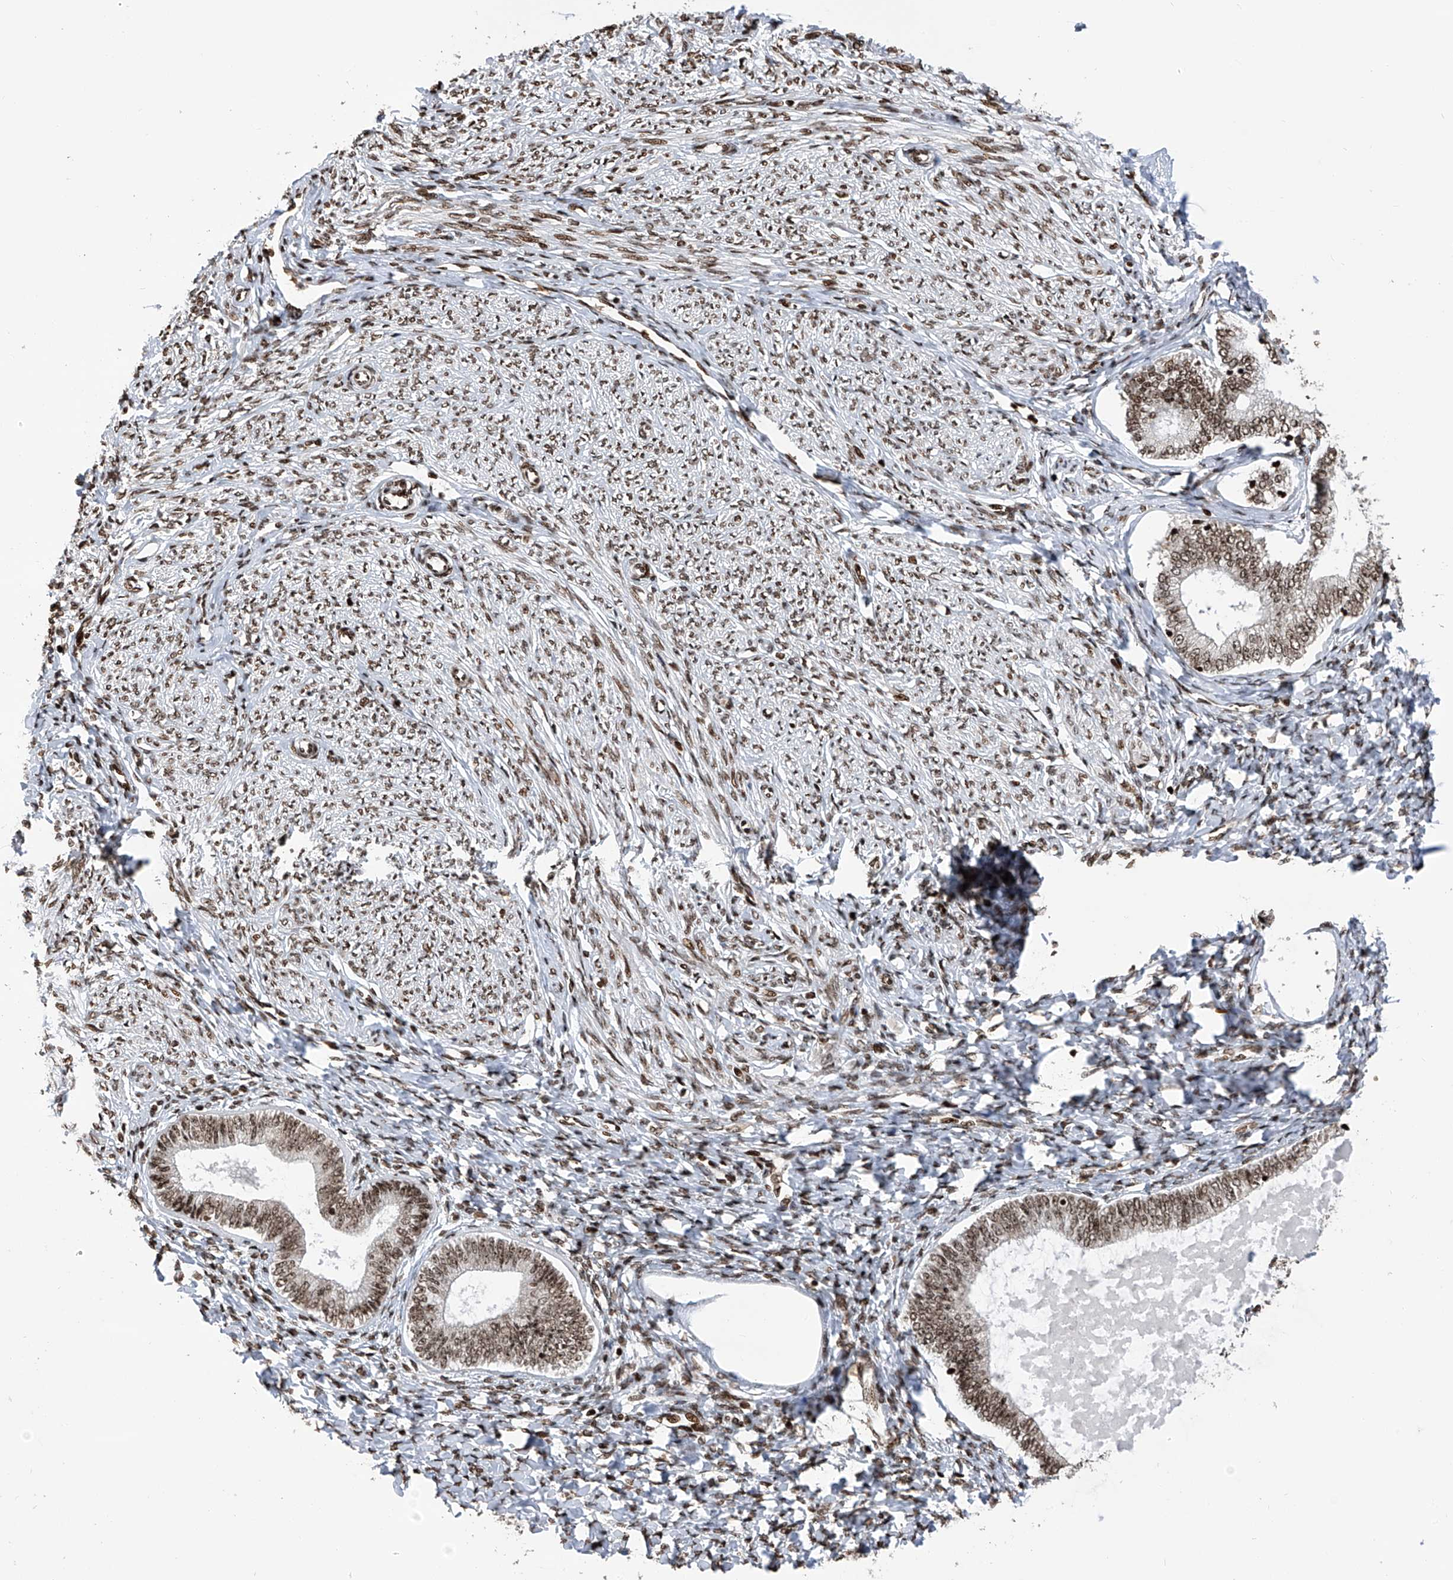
{"staining": {"intensity": "strong", "quantity": ">75%", "location": "nuclear"}, "tissue": "endometrium", "cell_type": "Cells in endometrial stroma", "image_type": "normal", "snomed": [{"axis": "morphology", "description": "Normal tissue, NOS"}, {"axis": "topography", "description": "Endometrium"}], "caption": "Immunohistochemical staining of unremarkable human endometrium displays strong nuclear protein expression in approximately >75% of cells in endometrial stroma. The staining is performed using DAB brown chromogen to label protein expression. The nuclei are counter-stained blue using hematoxylin.", "gene": "PAK1IP1", "patient": {"sex": "female", "age": 72}}